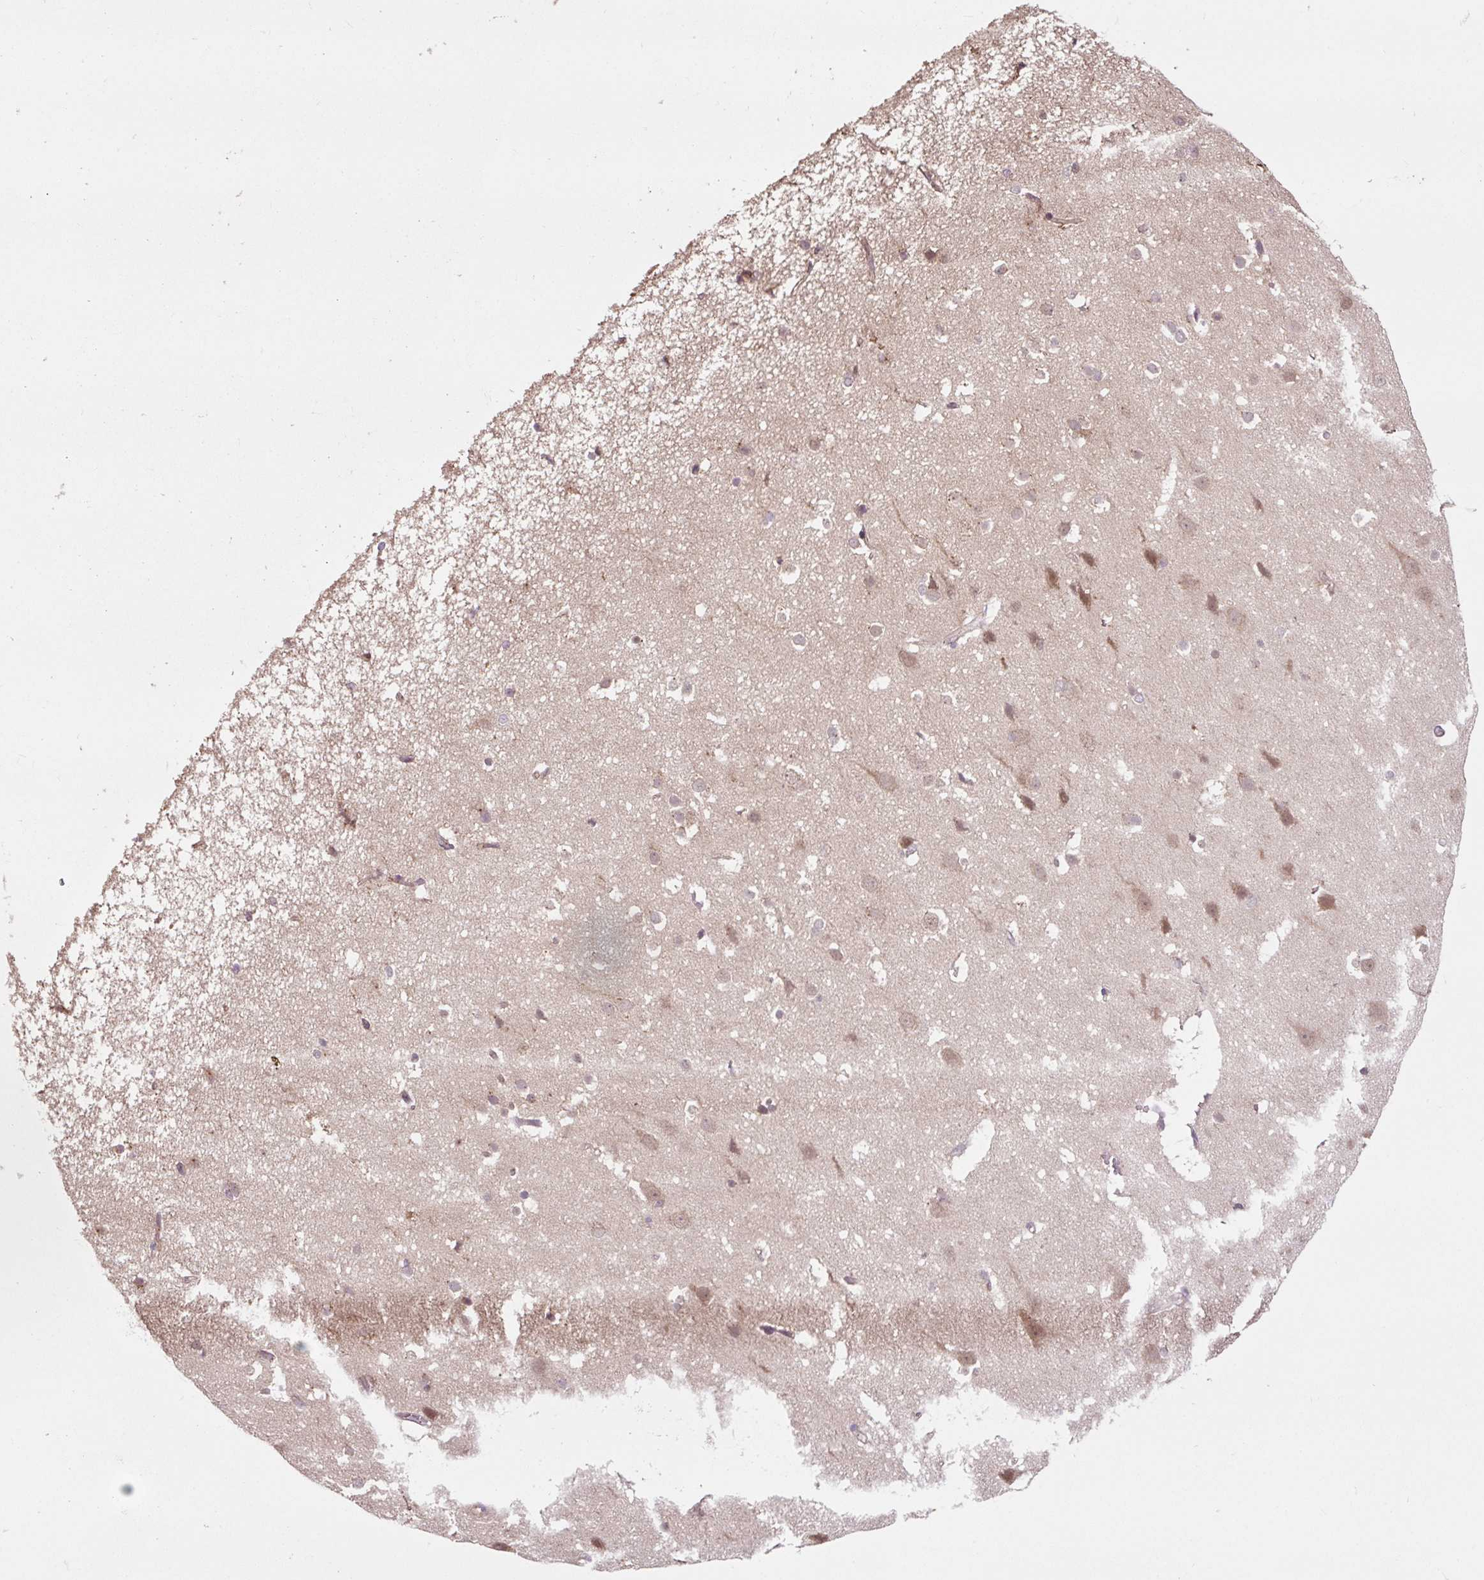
{"staining": {"intensity": "weak", "quantity": ">75%", "location": "cytoplasmic/membranous"}, "tissue": "cerebral cortex", "cell_type": "Endothelial cells", "image_type": "normal", "snomed": [{"axis": "morphology", "description": "Normal tissue, NOS"}, {"axis": "topography", "description": "Cerebral cortex"}], "caption": "Immunohistochemistry photomicrograph of benign cerebral cortex: cerebral cortex stained using IHC demonstrates low levels of weak protein expression localized specifically in the cytoplasmic/membranous of endothelial cells, appearing as a cytoplasmic/membranous brown color.", "gene": "MMS19", "patient": {"sex": "male", "age": 37}}